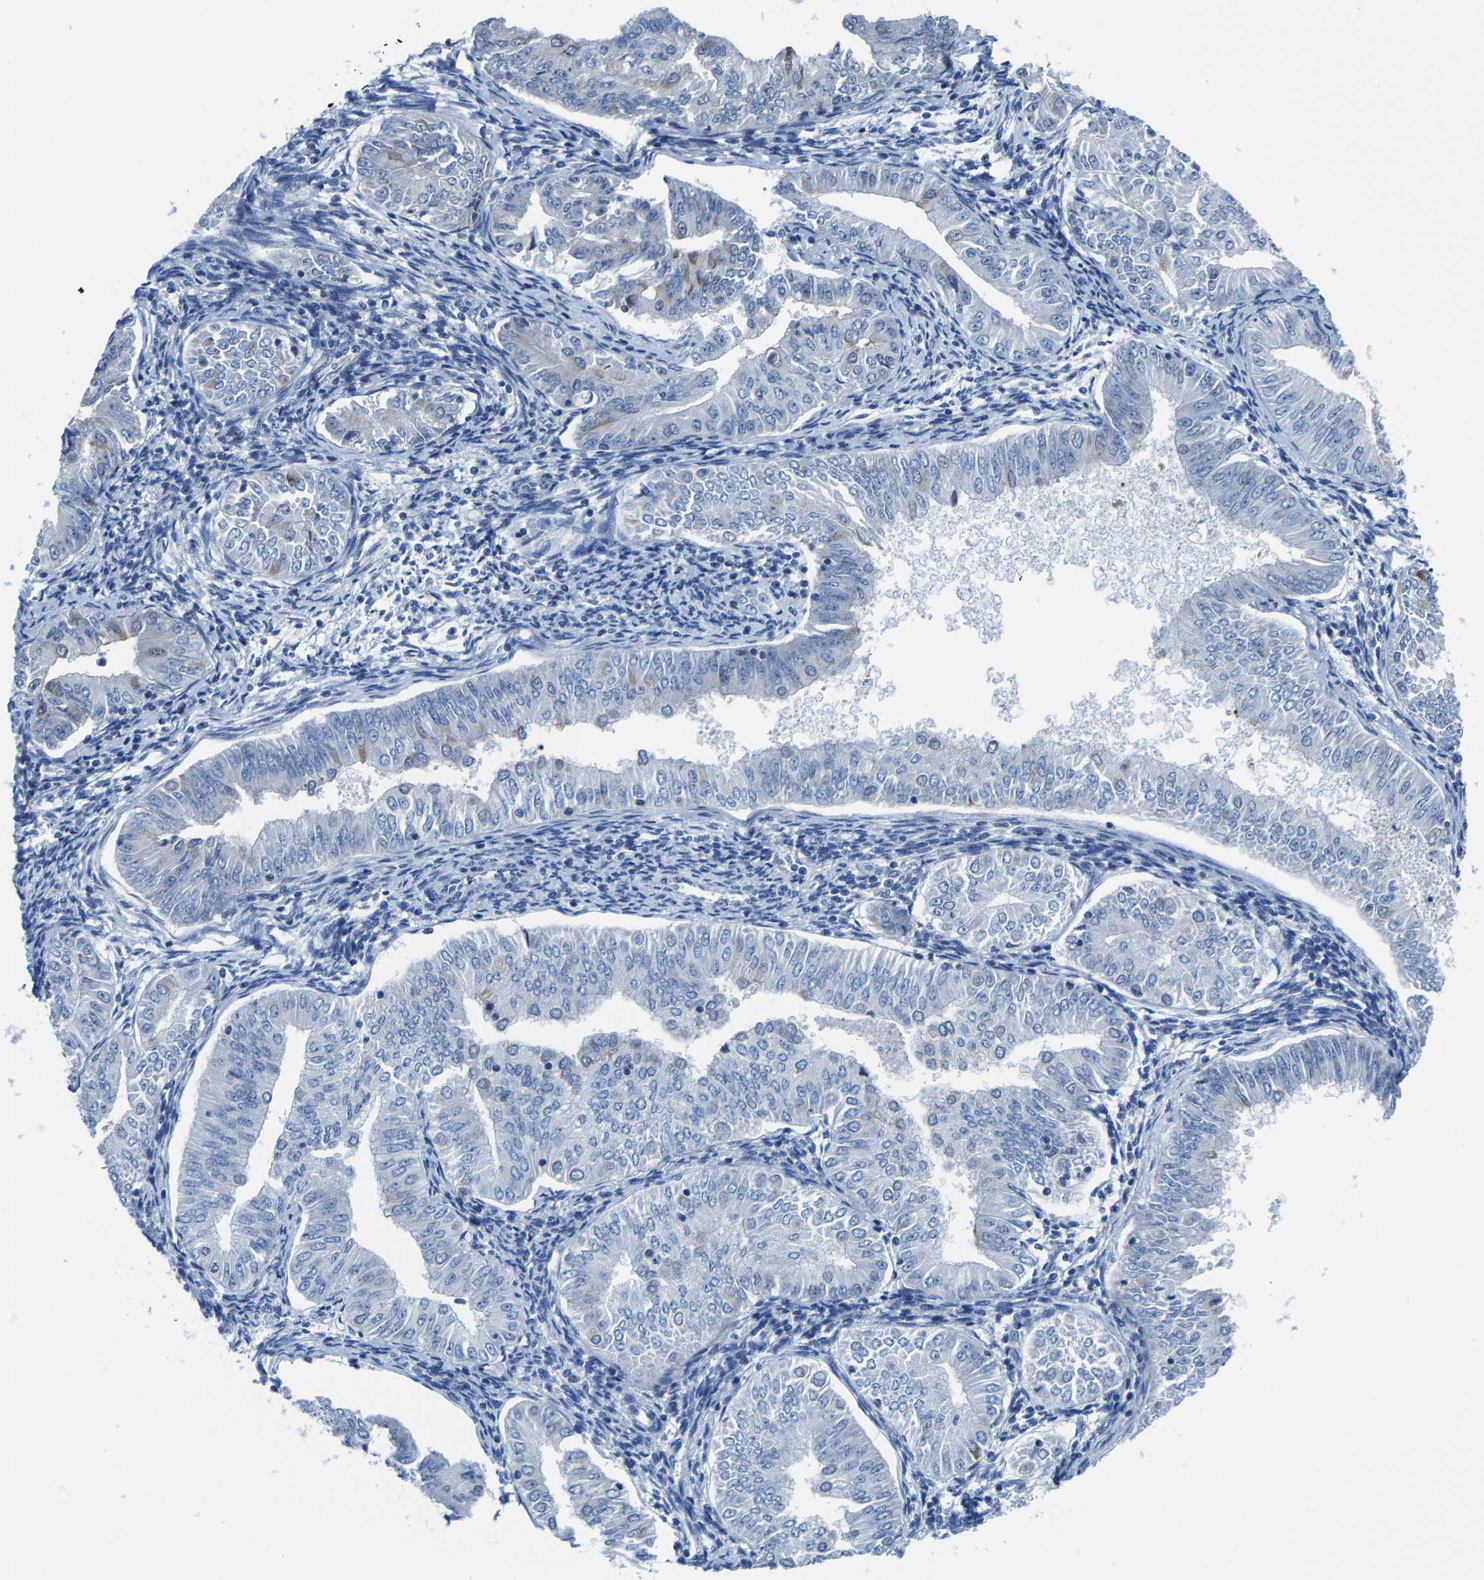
{"staining": {"intensity": "negative", "quantity": "none", "location": "none"}, "tissue": "endometrial cancer", "cell_type": "Tumor cells", "image_type": "cancer", "snomed": [{"axis": "morphology", "description": "Normal tissue, NOS"}, {"axis": "morphology", "description": "Adenocarcinoma, NOS"}, {"axis": "topography", "description": "Endometrium"}], "caption": "Immunohistochemistry photomicrograph of neoplastic tissue: endometrial cancer (adenocarcinoma) stained with DAB reveals no significant protein staining in tumor cells.", "gene": "G3BP2", "patient": {"sex": "female", "age": 53}}